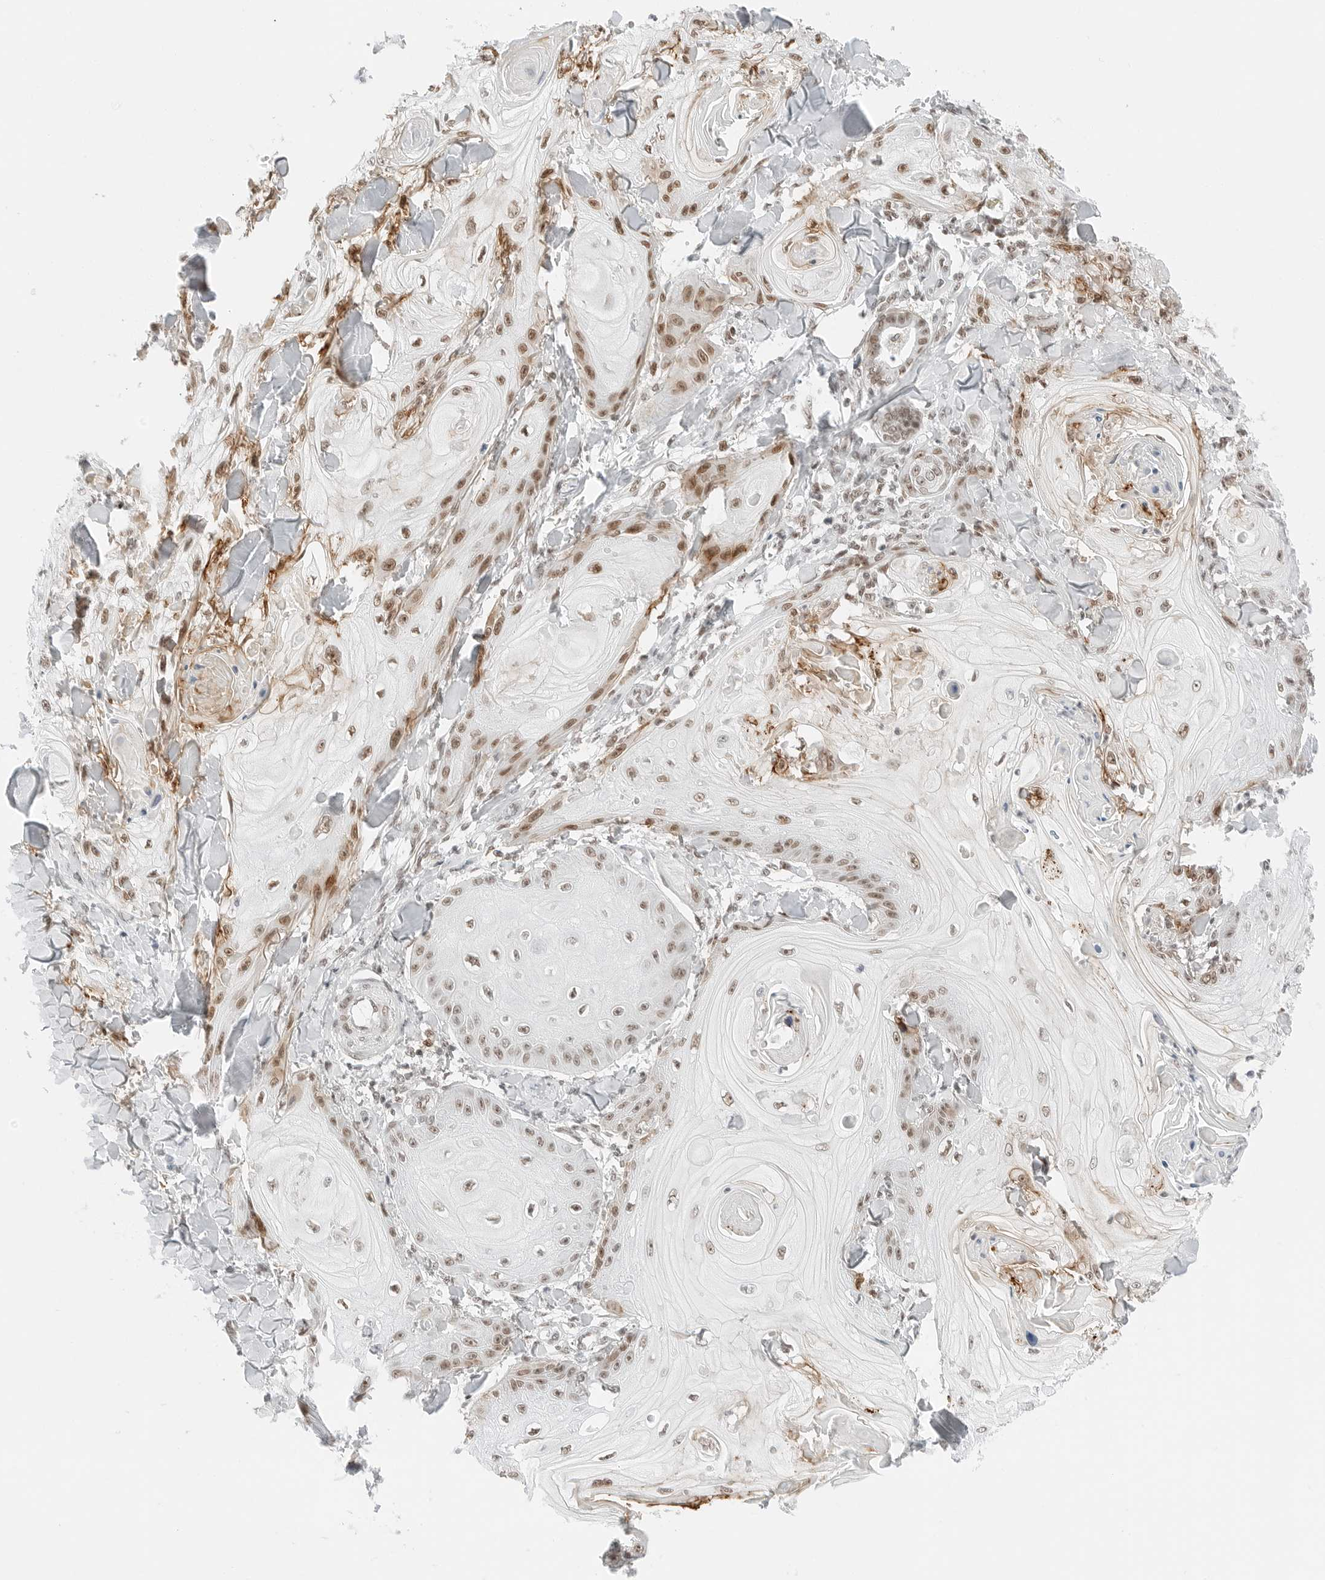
{"staining": {"intensity": "moderate", "quantity": "25%-75%", "location": "nuclear"}, "tissue": "skin cancer", "cell_type": "Tumor cells", "image_type": "cancer", "snomed": [{"axis": "morphology", "description": "Squamous cell carcinoma, NOS"}, {"axis": "topography", "description": "Skin"}], "caption": "Immunohistochemical staining of human skin squamous cell carcinoma shows moderate nuclear protein staining in about 25%-75% of tumor cells.", "gene": "CRTC2", "patient": {"sex": "male", "age": 74}}